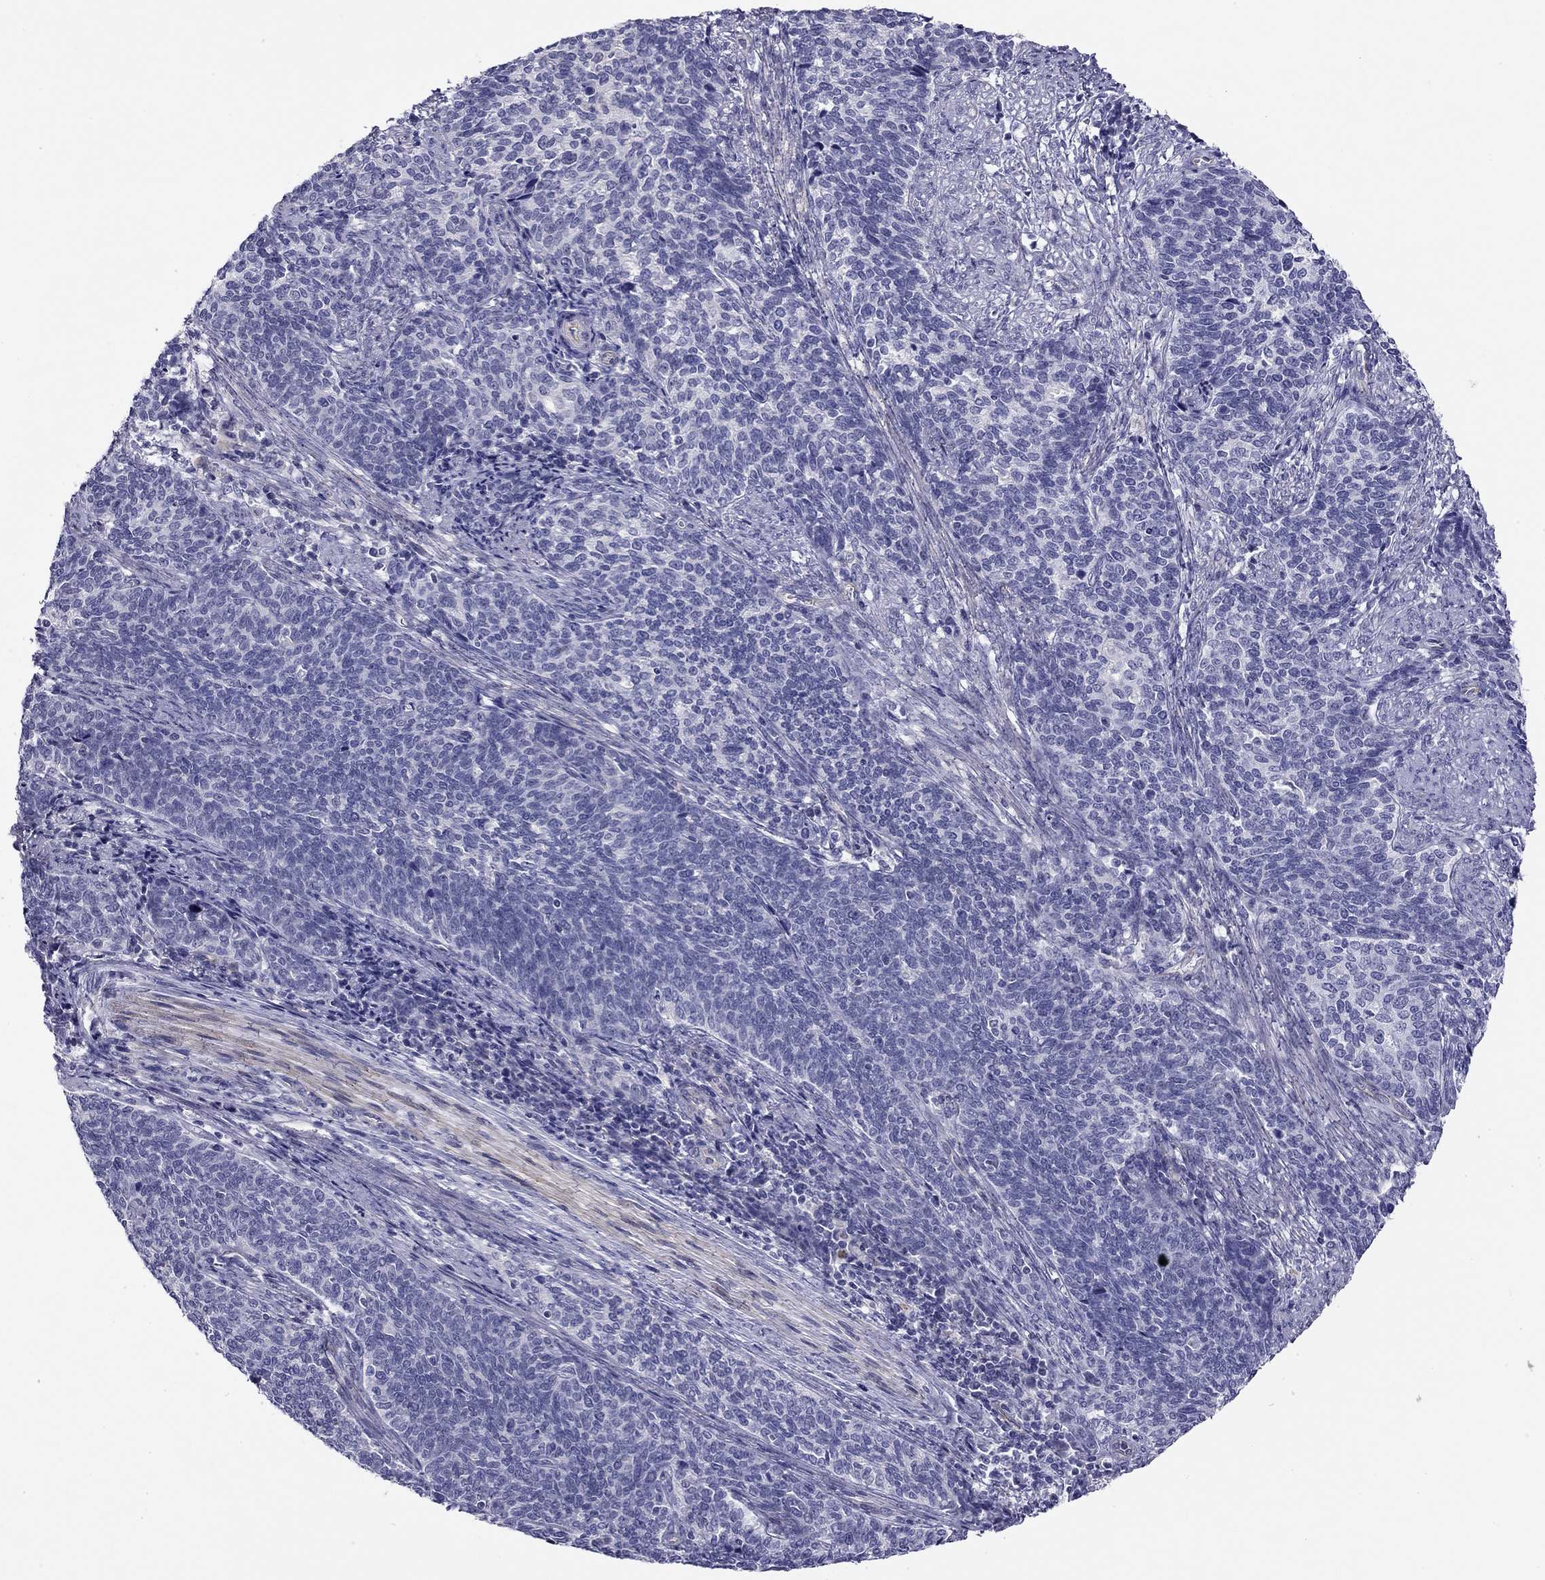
{"staining": {"intensity": "negative", "quantity": "none", "location": "none"}, "tissue": "cervical cancer", "cell_type": "Tumor cells", "image_type": "cancer", "snomed": [{"axis": "morphology", "description": "Squamous cell carcinoma, NOS"}, {"axis": "topography", "description": "Cervix"}], "caption": "Image shows no significant protein positivity in tumor cells of squamous cell carcinoma (cervical).", "gene": "RTL1", "patient": {"sex": "female", "age": 39}}